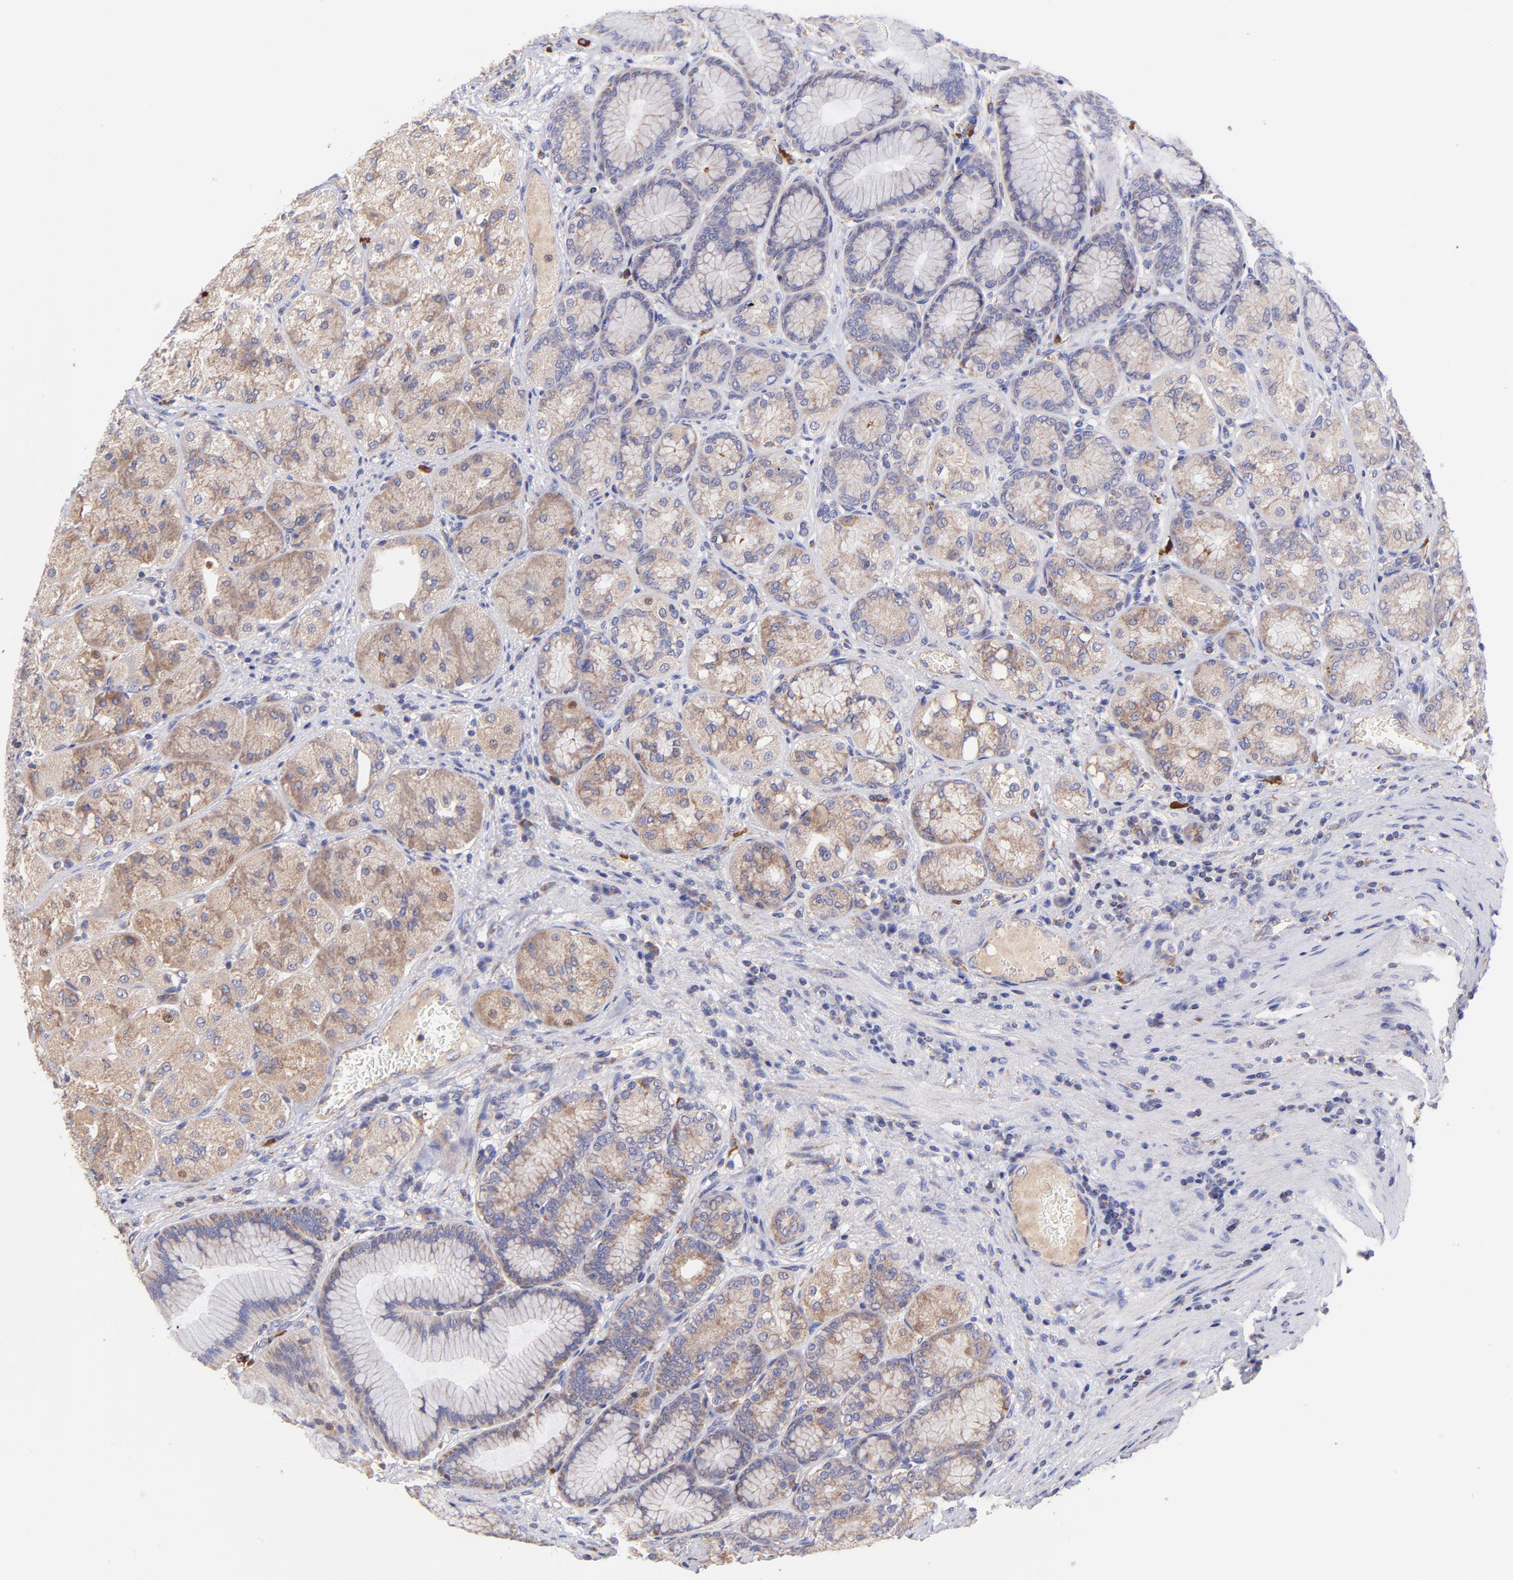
{"staining": {"intensity": "weak", "quantity": ">75%", "location": "cytoplasmic/membranous"}, "tissue": "stomach", "cell_type": "Glandular cells", "image_type": "normal", "snomed": [{"axis": "morphology", "description": "Normal tissue, NOS"}, {"axis": "morphology", "description": "Adenocarcinoma, NOS"}, {"axis": "topography", "description": "Stomach"}, {"axis": "topography", "description": "Stomach, lower"}], "caption": "Weak cytoplasmic/membranous staining for a protein is identified in approximately >75% of glandular cells of normal stomach using immunohistochemistry.", "gene": "PREX1", "patient": {"sex": "female", "age": 65}}